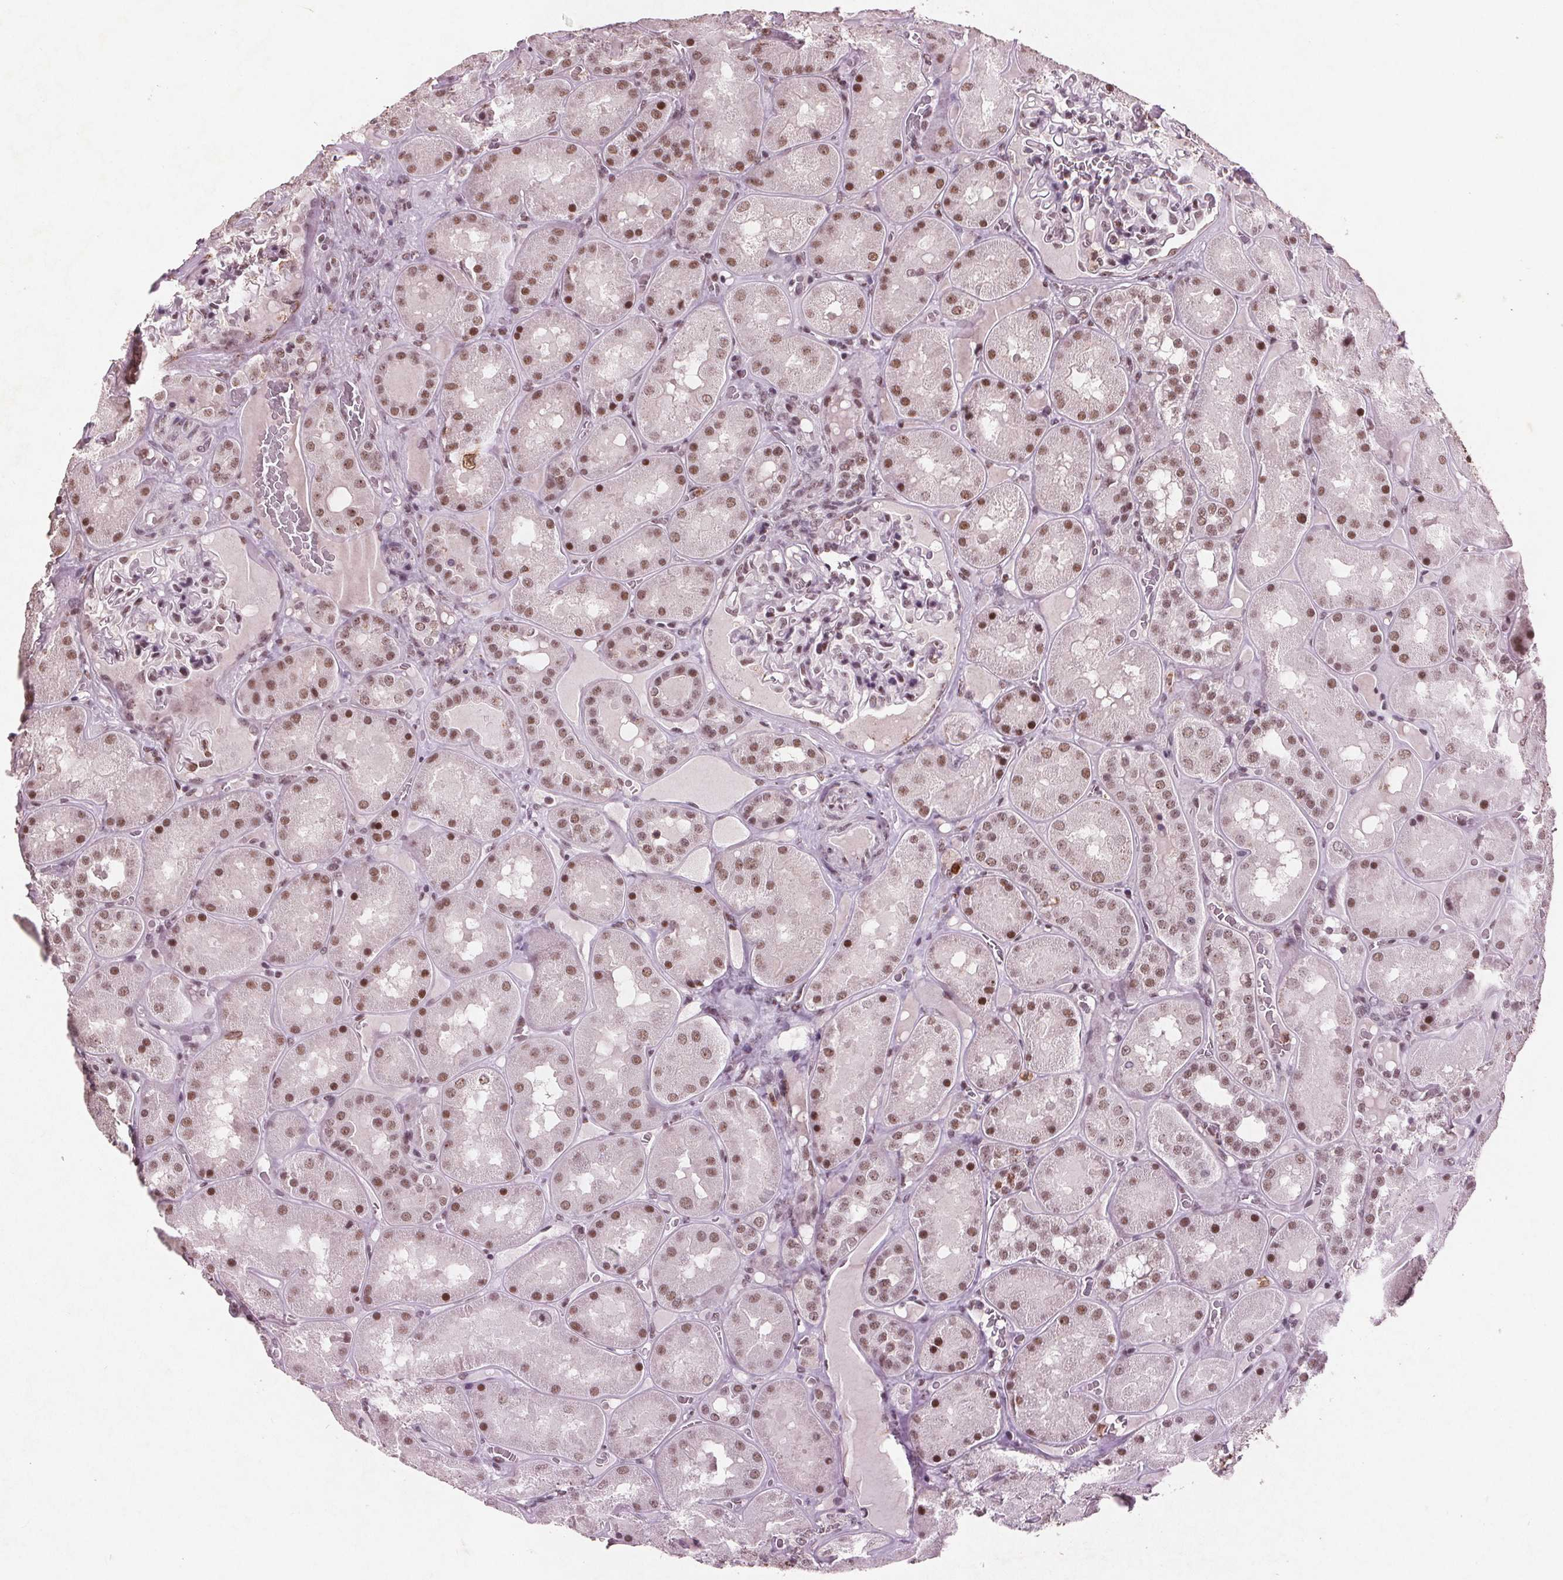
{"staining": {"intensity": "moderate", "quantity": ">75%", "location": "nuclear"}, "tissue": "kidney", "cell_type": "Cells in glomeruli", "image_type": "normal", "snomed": [{"axis": "morphology", "description": "Normal tissue, NOS"}, {"axis": "topography", "description": "Kidney"}], "caption": "IHC photomicrograph of unremarkable kidney: human kidney stained using IHC reveals medium levels of moderate protein expression localized specifically in the nuclear of cells in glomeruli, appearing as a nuclear brown color.", "gene": "RPS6KA2", "patient": {"sex": "male", "age": 73}}